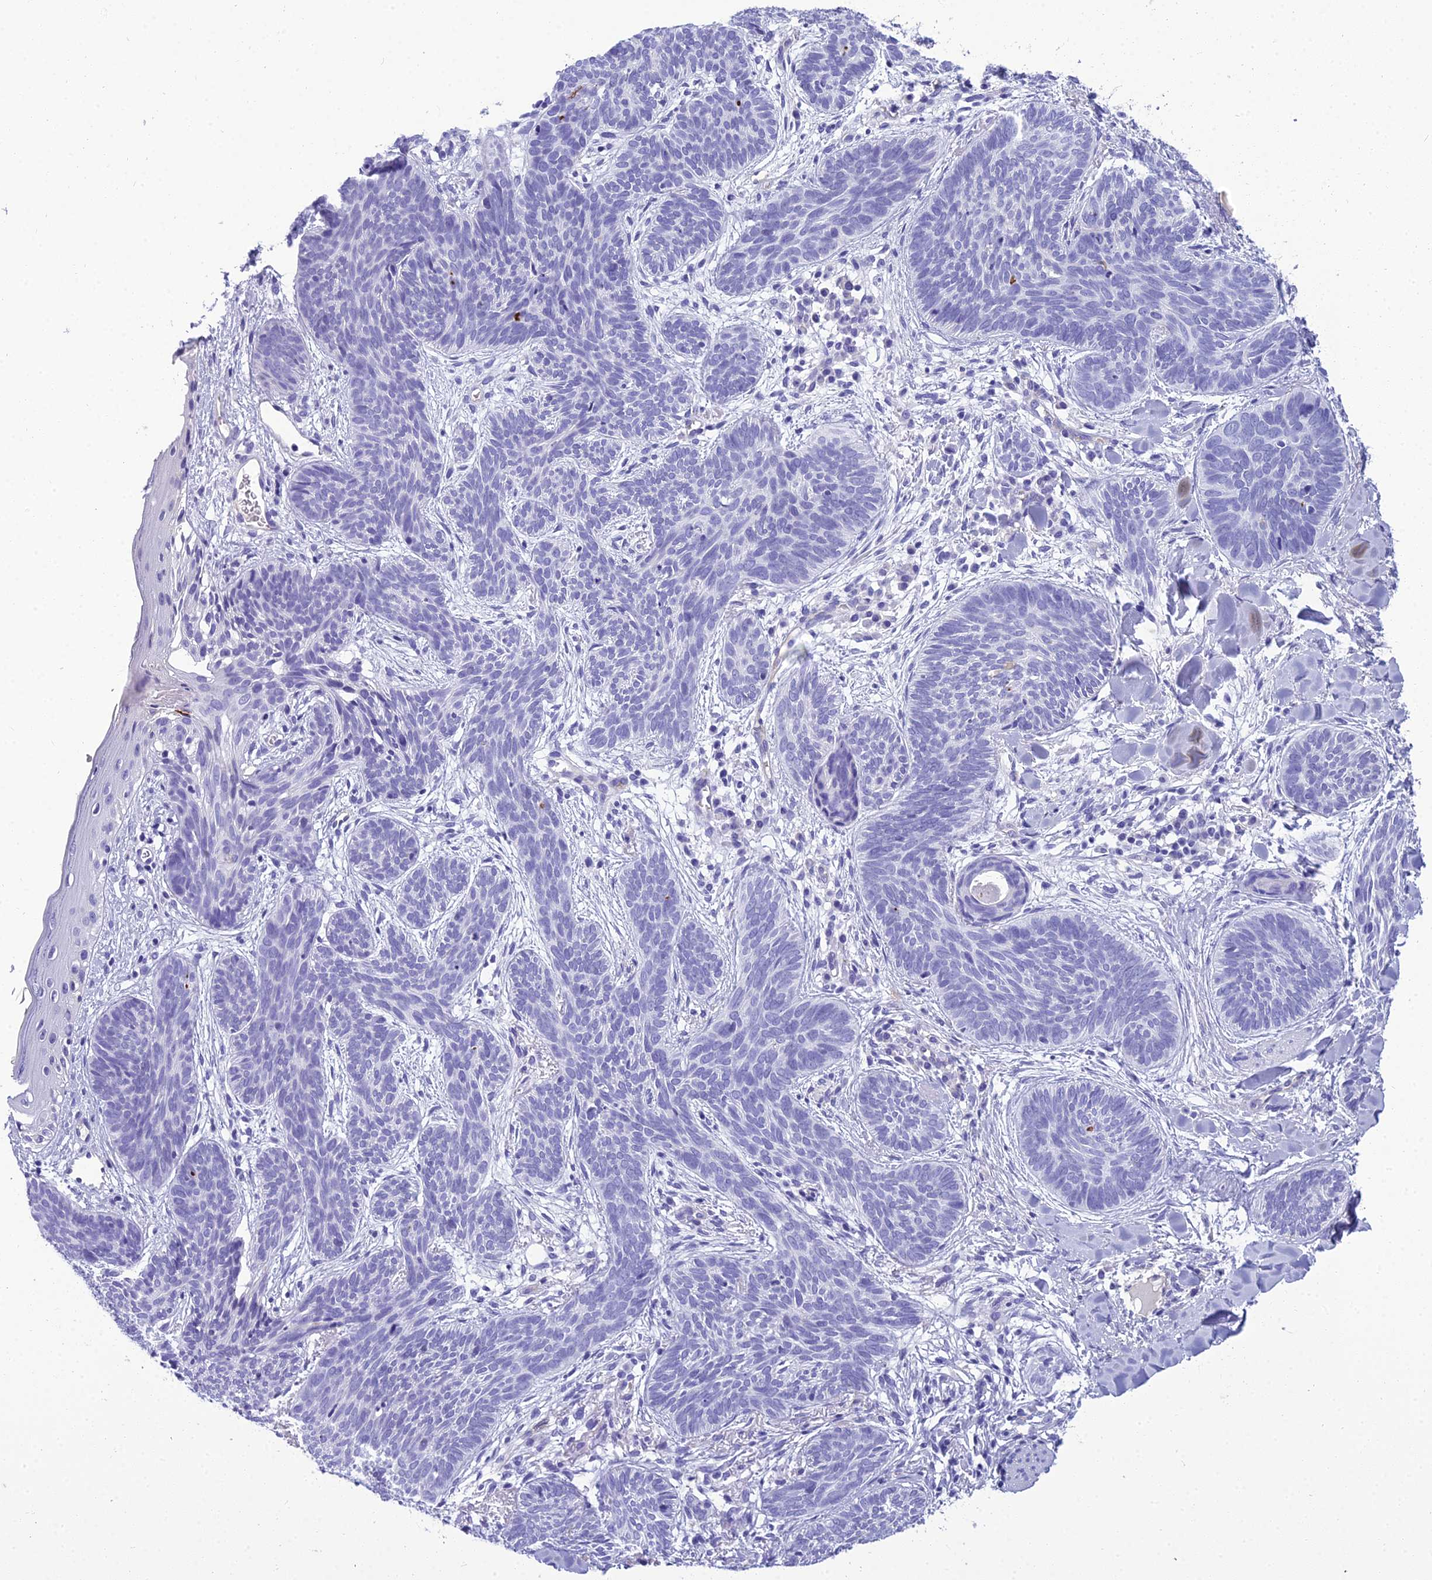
{"staining": {"intensity": "negative", "quantity": "none", "location": "none"}, "tissue": "skin cancer", "cell_type": "Tumor cells", "image_type": "cancer", "snomed": [{"axis": "morphology", "description": "Basal cell carcinoma"}, {"axis": "topography", "description": "Skin"}], "caption": "Photomicrograph shows no protein expression in tumor cells of skin cancer (basal cell carcinoma) tissue.", "gene": "NINJ1", "patient": {"sex": "female", "age": 81}}